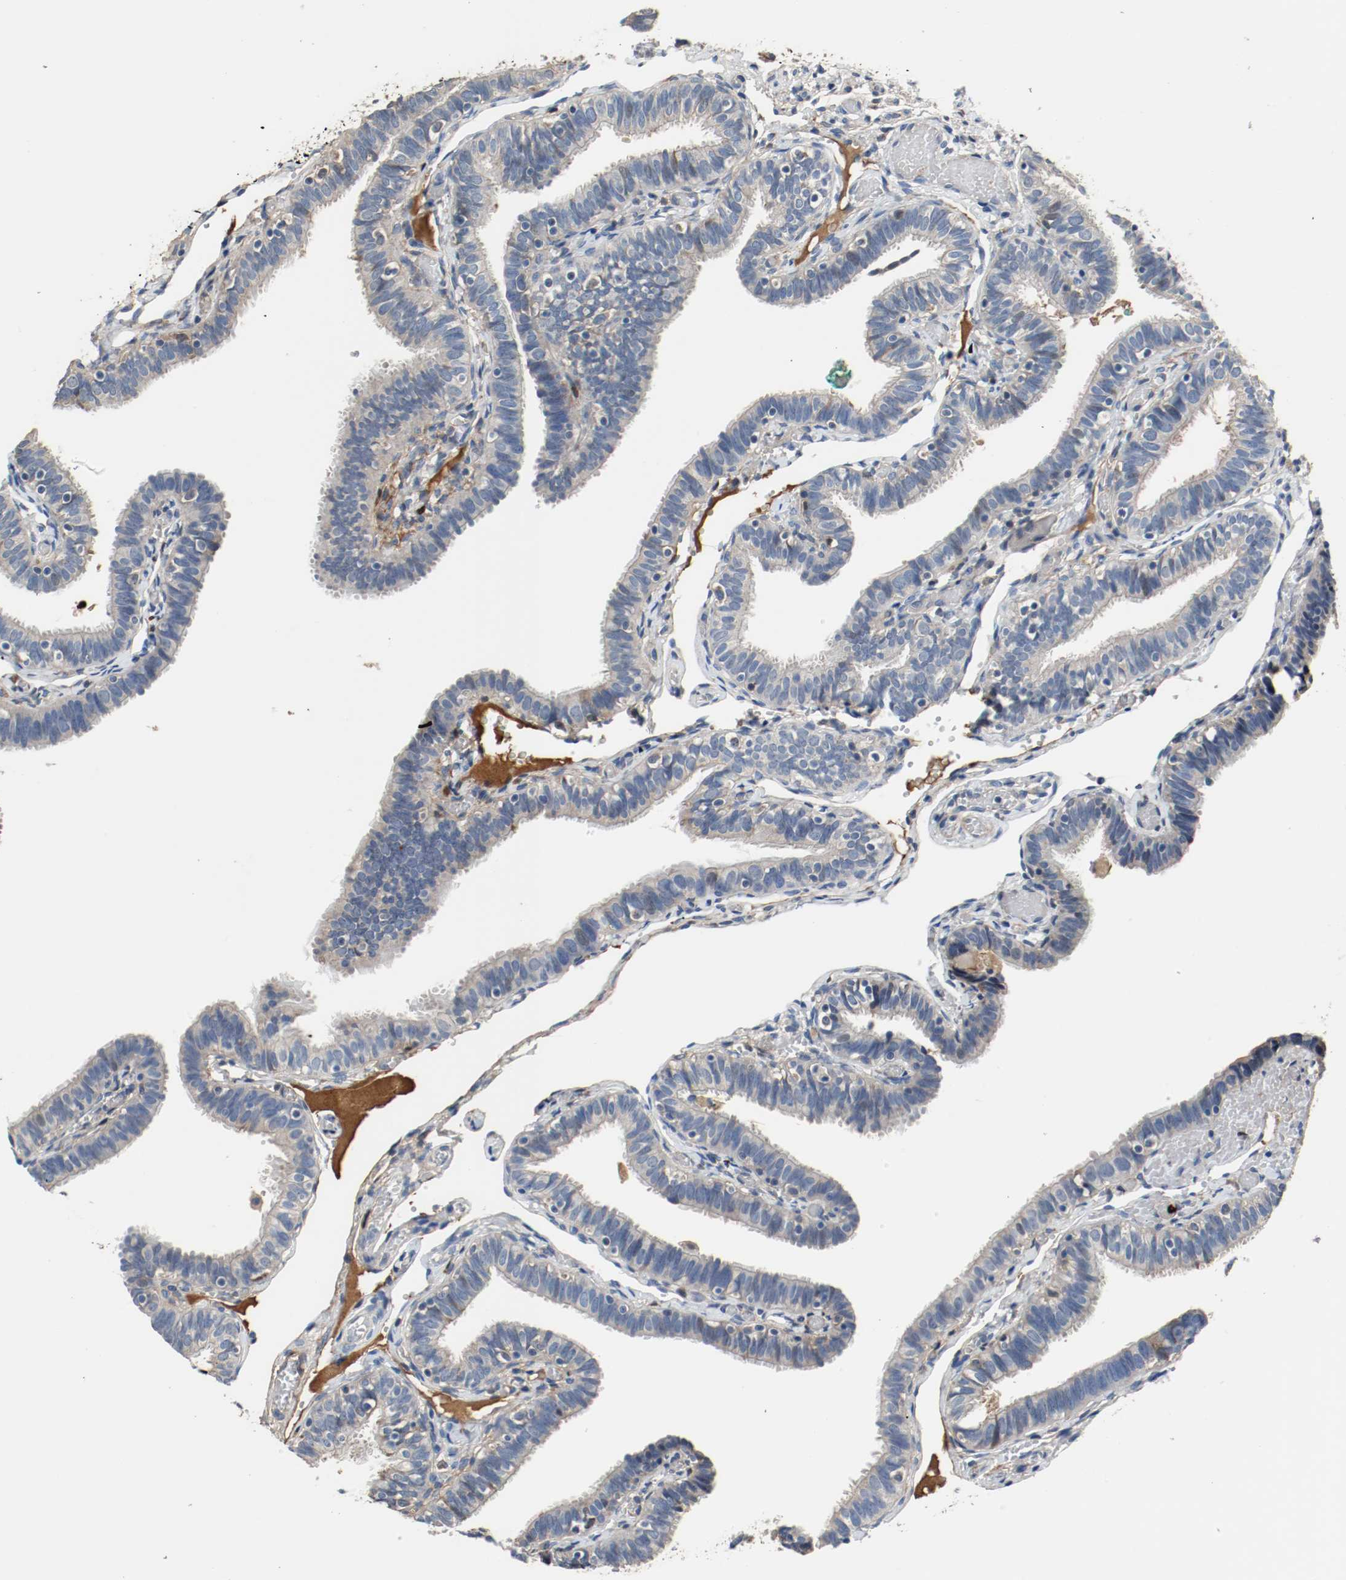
{"staining": {"intensity": "negative", "quantity": "none", "location": "none"}, "tissue": "fallopian tube", "cell_type": "Glandular cells", "image_type": "normal", "snomed": [{"axis": "morphology", "description": "Normal tissue, NOS"}, {"axis": "topography", "description": "Fallopian tube"}], "caption": "Immunohistochemical staining of unremarkable fallopian tube demonstrates no significant expression in glandular cells. Brightfield microscopy of IHC stained with DAB (brown) and hematoxylin (blue), captured at high magnification.", "gene": "BLK", "patient": {"sex": "female", "age": 46}}